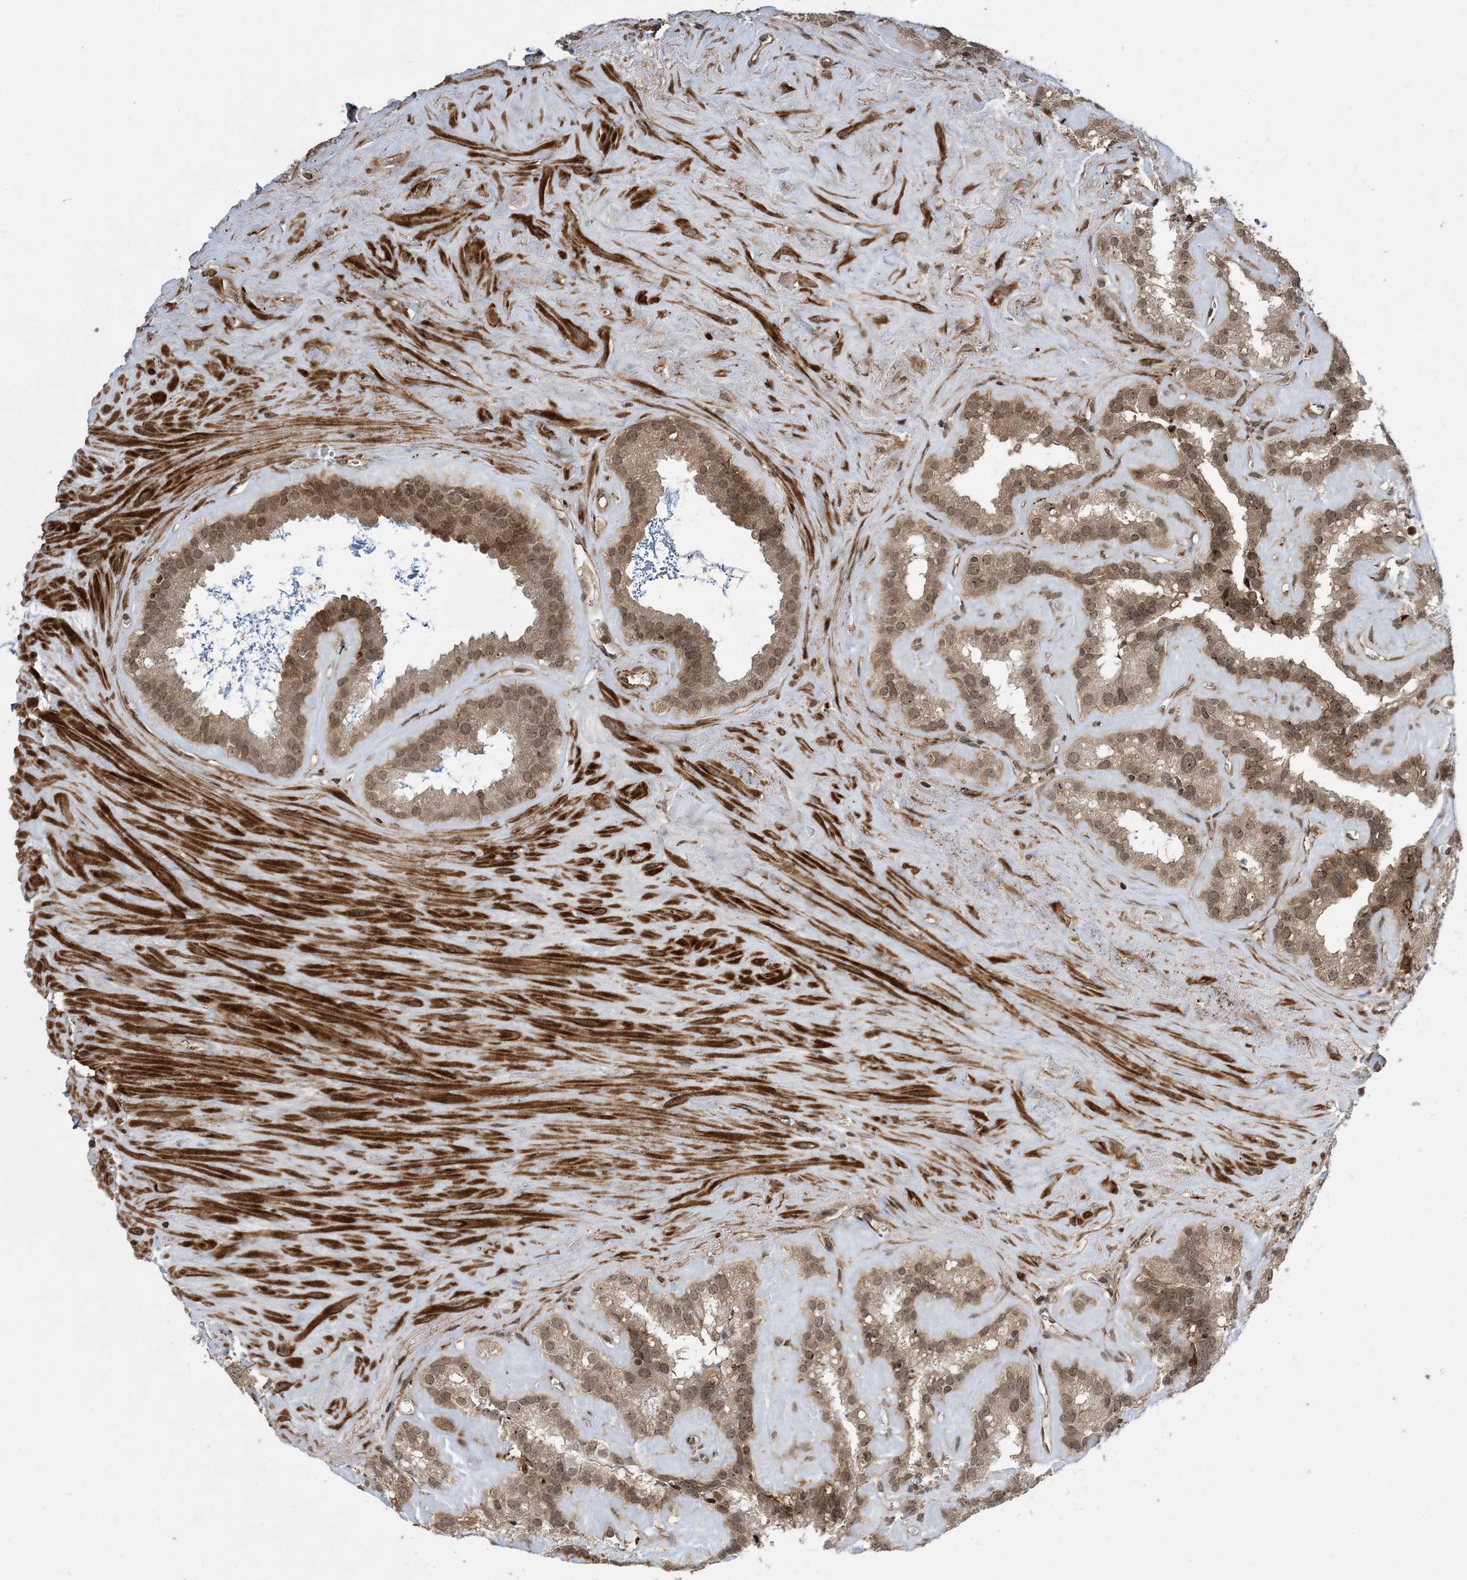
{"staining": {"intensity": "moderate", "quantity": ">75%", "location": "cytoplasmic/membranous,nuclear"}, "tissue": "seminal vesicle", "cell_type": "Glandular cells", "image_type": "normal", "snomed": [{"axis": "morphology", "description": "Normal tissue, NOS"}, {"axis": "topography", "description": "Prostate"}, {"axis": "topography", "description": "Seminal veicle"}], "caption": "High-magnification brightfield microscopy of unremarkable seminal vesicle stained with DAB (brown) and counterstained with hematoxylin (blue). glandular cells exhibit moderate cytoplasmic/membranous,nuclear staining is seen in approximately>75% of cells. (IHC, brightfield microscopy, high magnification).", "gene": "ZNF511", "patient": {"sex": "male", "age": 59}}